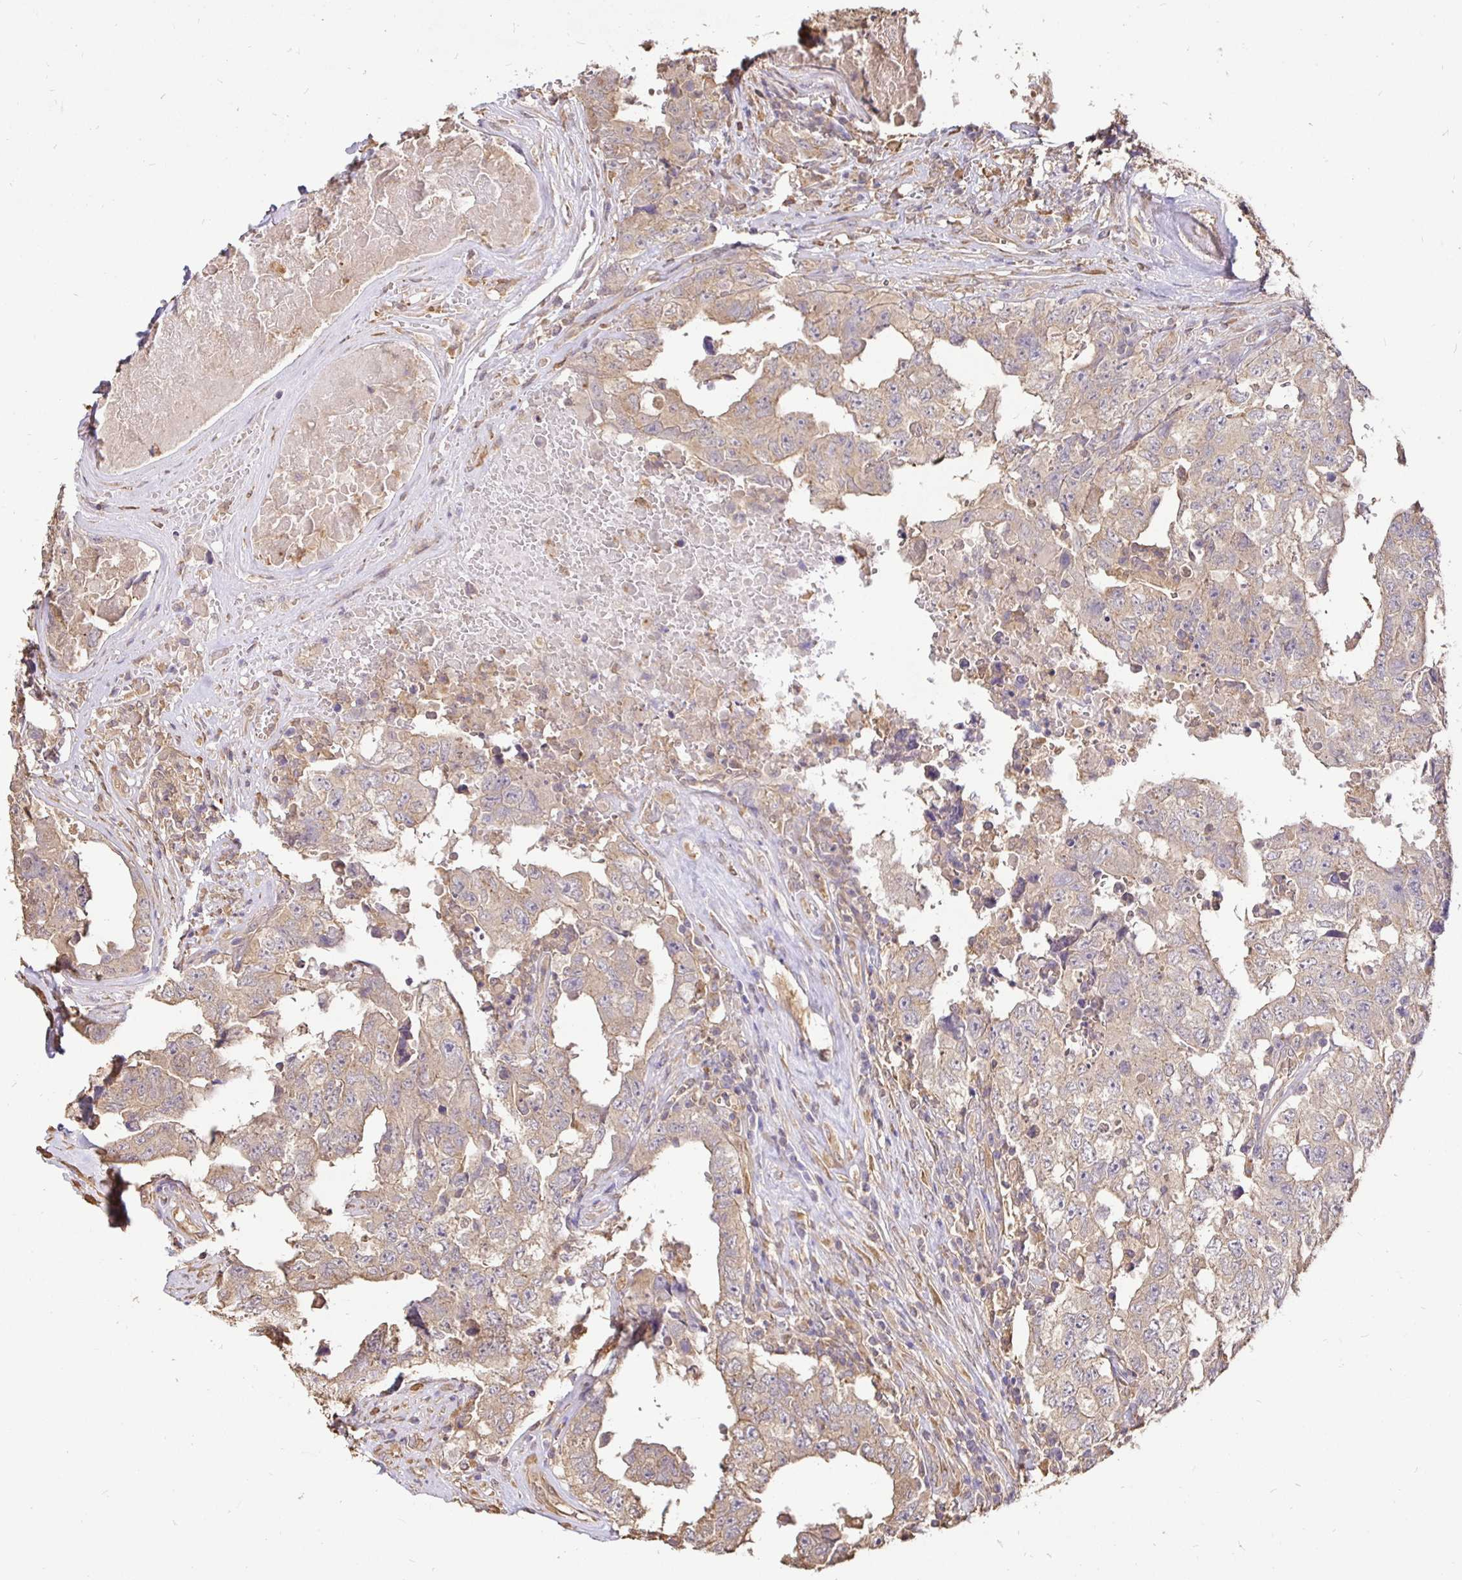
{"staining": {"intensity": "weak", "quantity": "<25%", "location": "cytoplasmic/membranous"}, "tissue": "testis cancer", "cell_type": "Tumor cells", "image_type": "cancer", "snomed": [{"axis": "morphology", "description": "Normal tissue, NOS"}, {"axis": "morphology", "description": "Carcinoma, Embryonal, NOS"}, {"axis": "topography", "description": "Testis"}, {"axis": "topography", "description": "Epididymis"}], "caption": "Histopathology image shows no protein expression in tumor cells of embryonal carcinoma (testis) tissue.", "gene": "MAPK8IP3", "patient": {"sex": "male", "age": 25}}